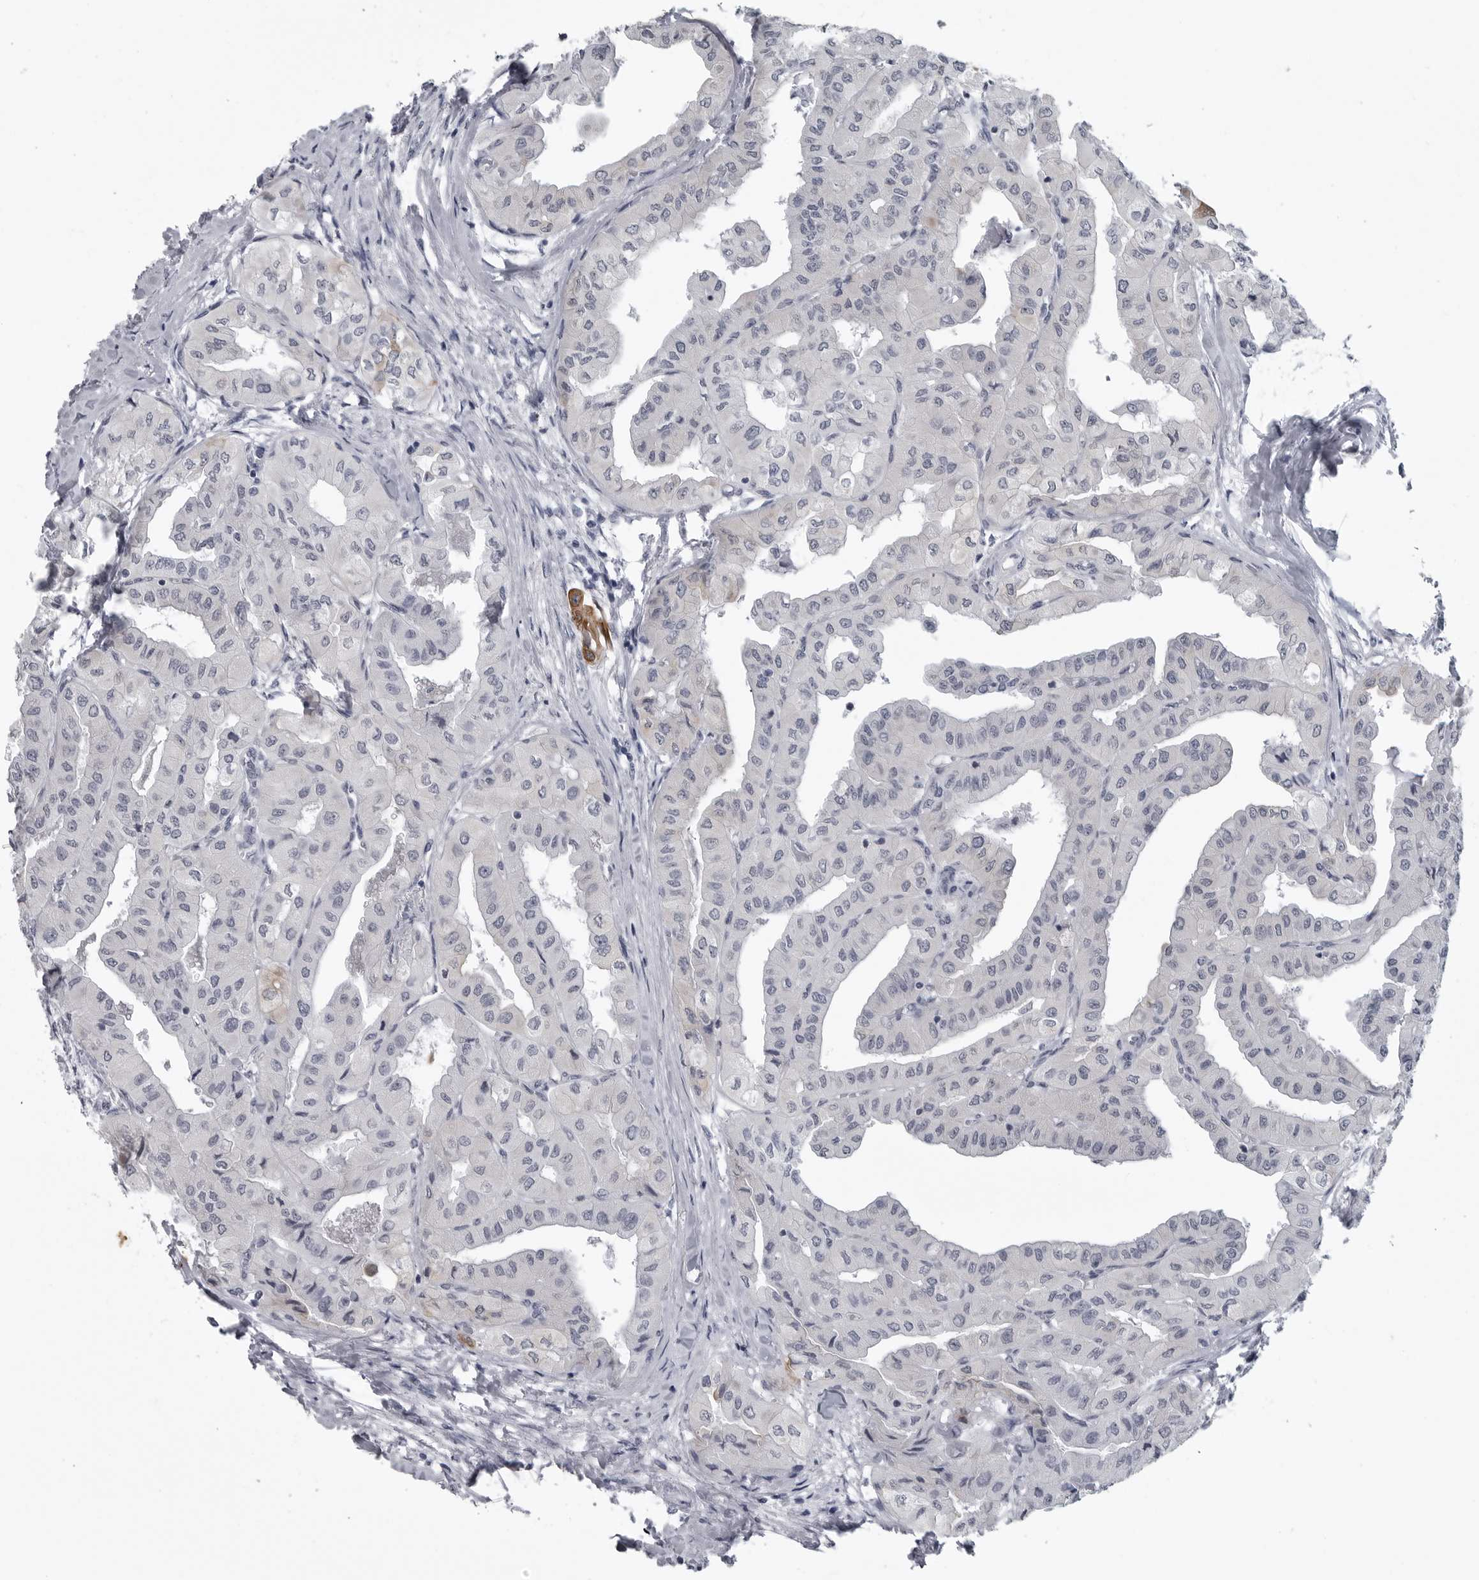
{"staining": {"intensity": "moderate", "quantity": "<25%", "location": "cytoplasmic/membranous"}, "tissue": "thyroid cancer", "cell_type": "Tumor cells", "image_type": "cancer", "snomed": [{"axis": "morphology", "description": "Papillary adenocarcinoma, NOS"}, {"axis": "topography", "description": "Thyroid gland"}], "caption": "Immunohistochemical staining of human thyroid cancer displays low levels of moderate cytoplasmic/membranous protein staining in about <25% of tumor cells.", "gene": "MYOC", "patient": {"sex": "female", "age": 59}}